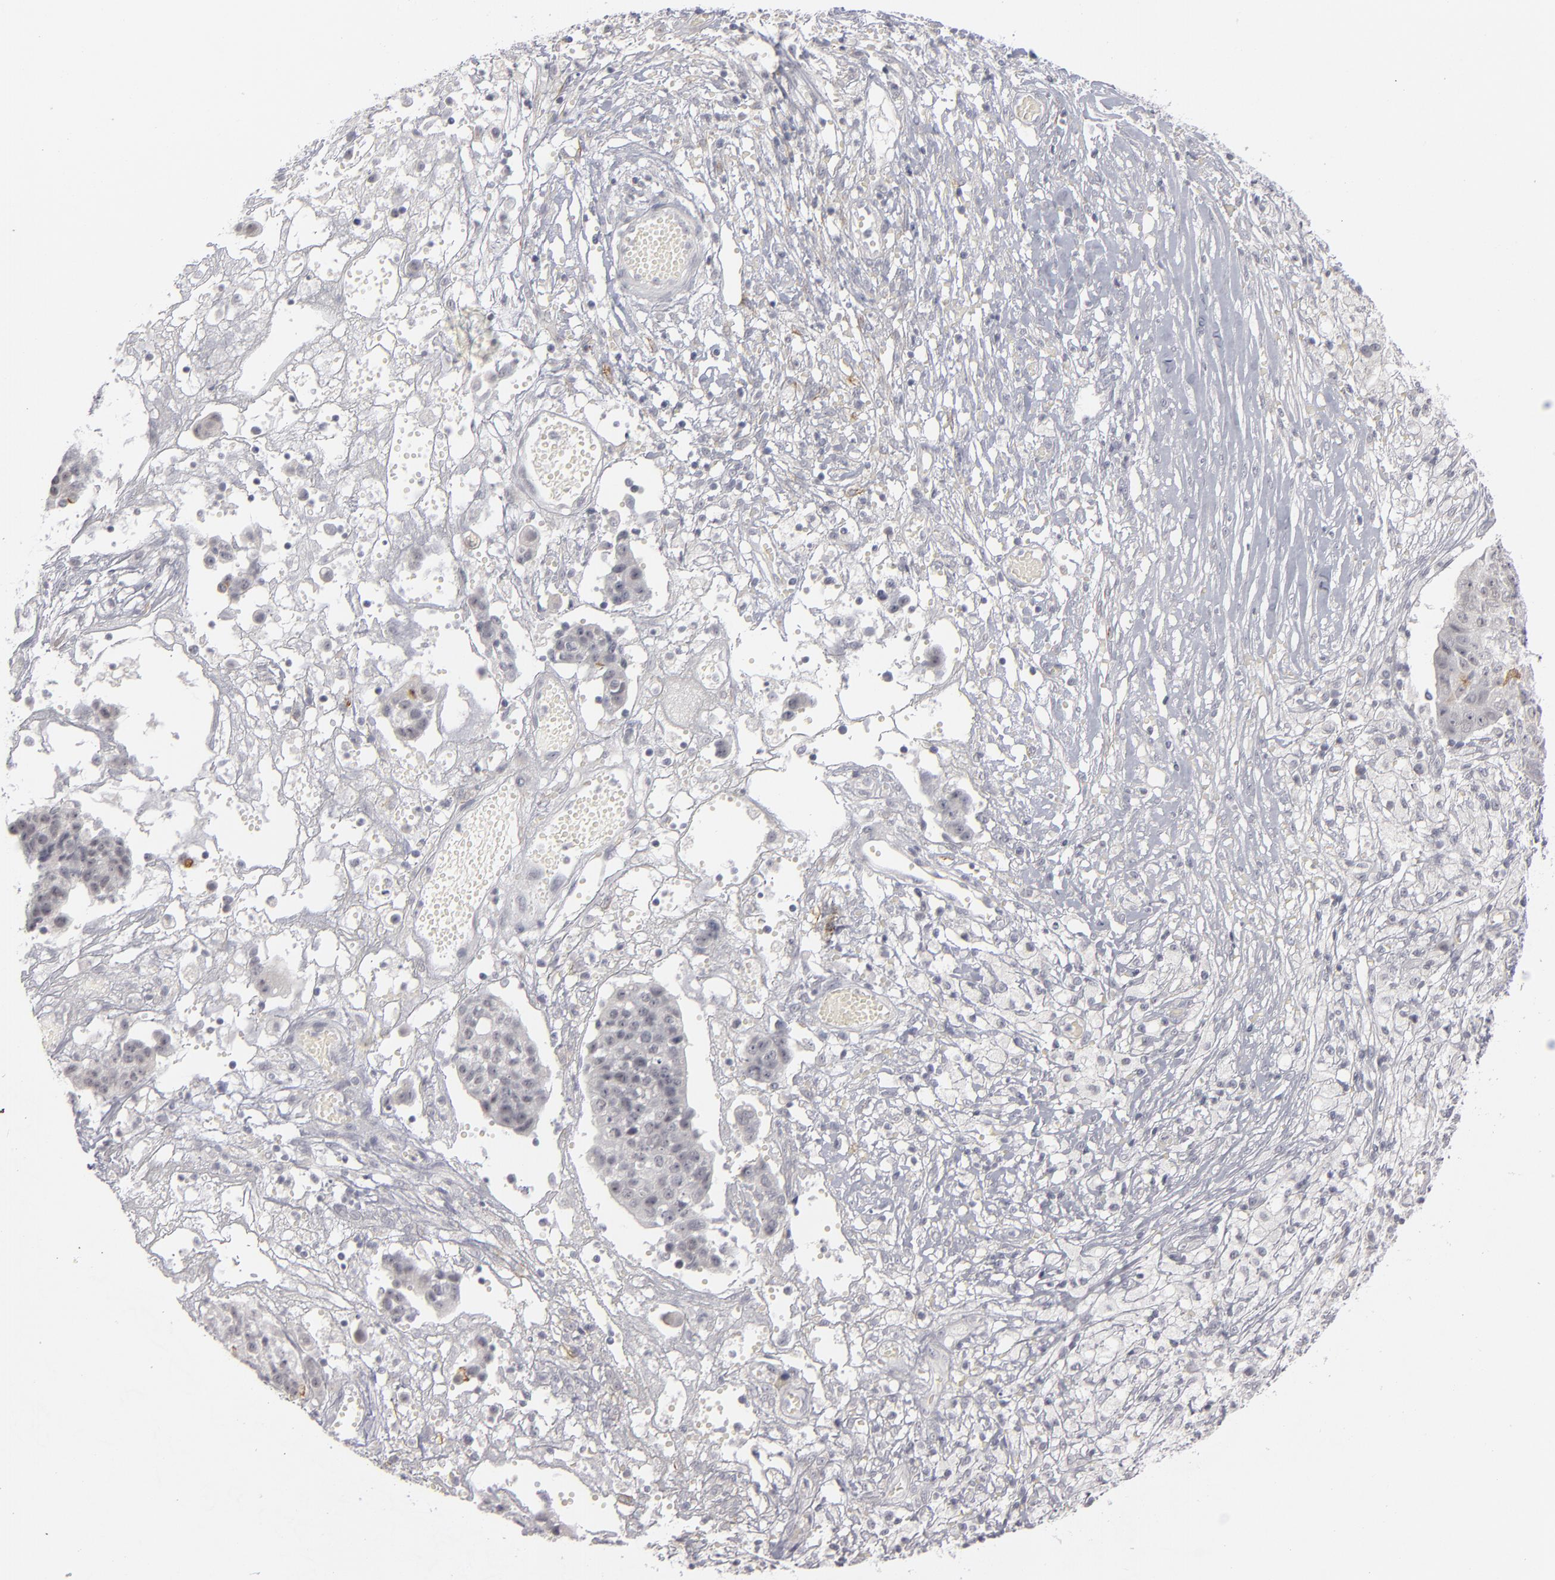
{"staining": {"intensity": "negative", "quantity": "none", "location": "none"}, "tissue": "ovarian cancer", "cell_type": "Tumor cells", "image_type": "cancer", "snomed": [{"axis": "morphology", "description": "Carcinoma, endometroid"}, {"axis": "topography", "description": "Ovary"}], "caption": "Tumor cells are negative for brown protein staining in ovarian endometroid carcinoma.", "gene": "KIAA1210", "patient": {"sex": "female", "age": 42}}